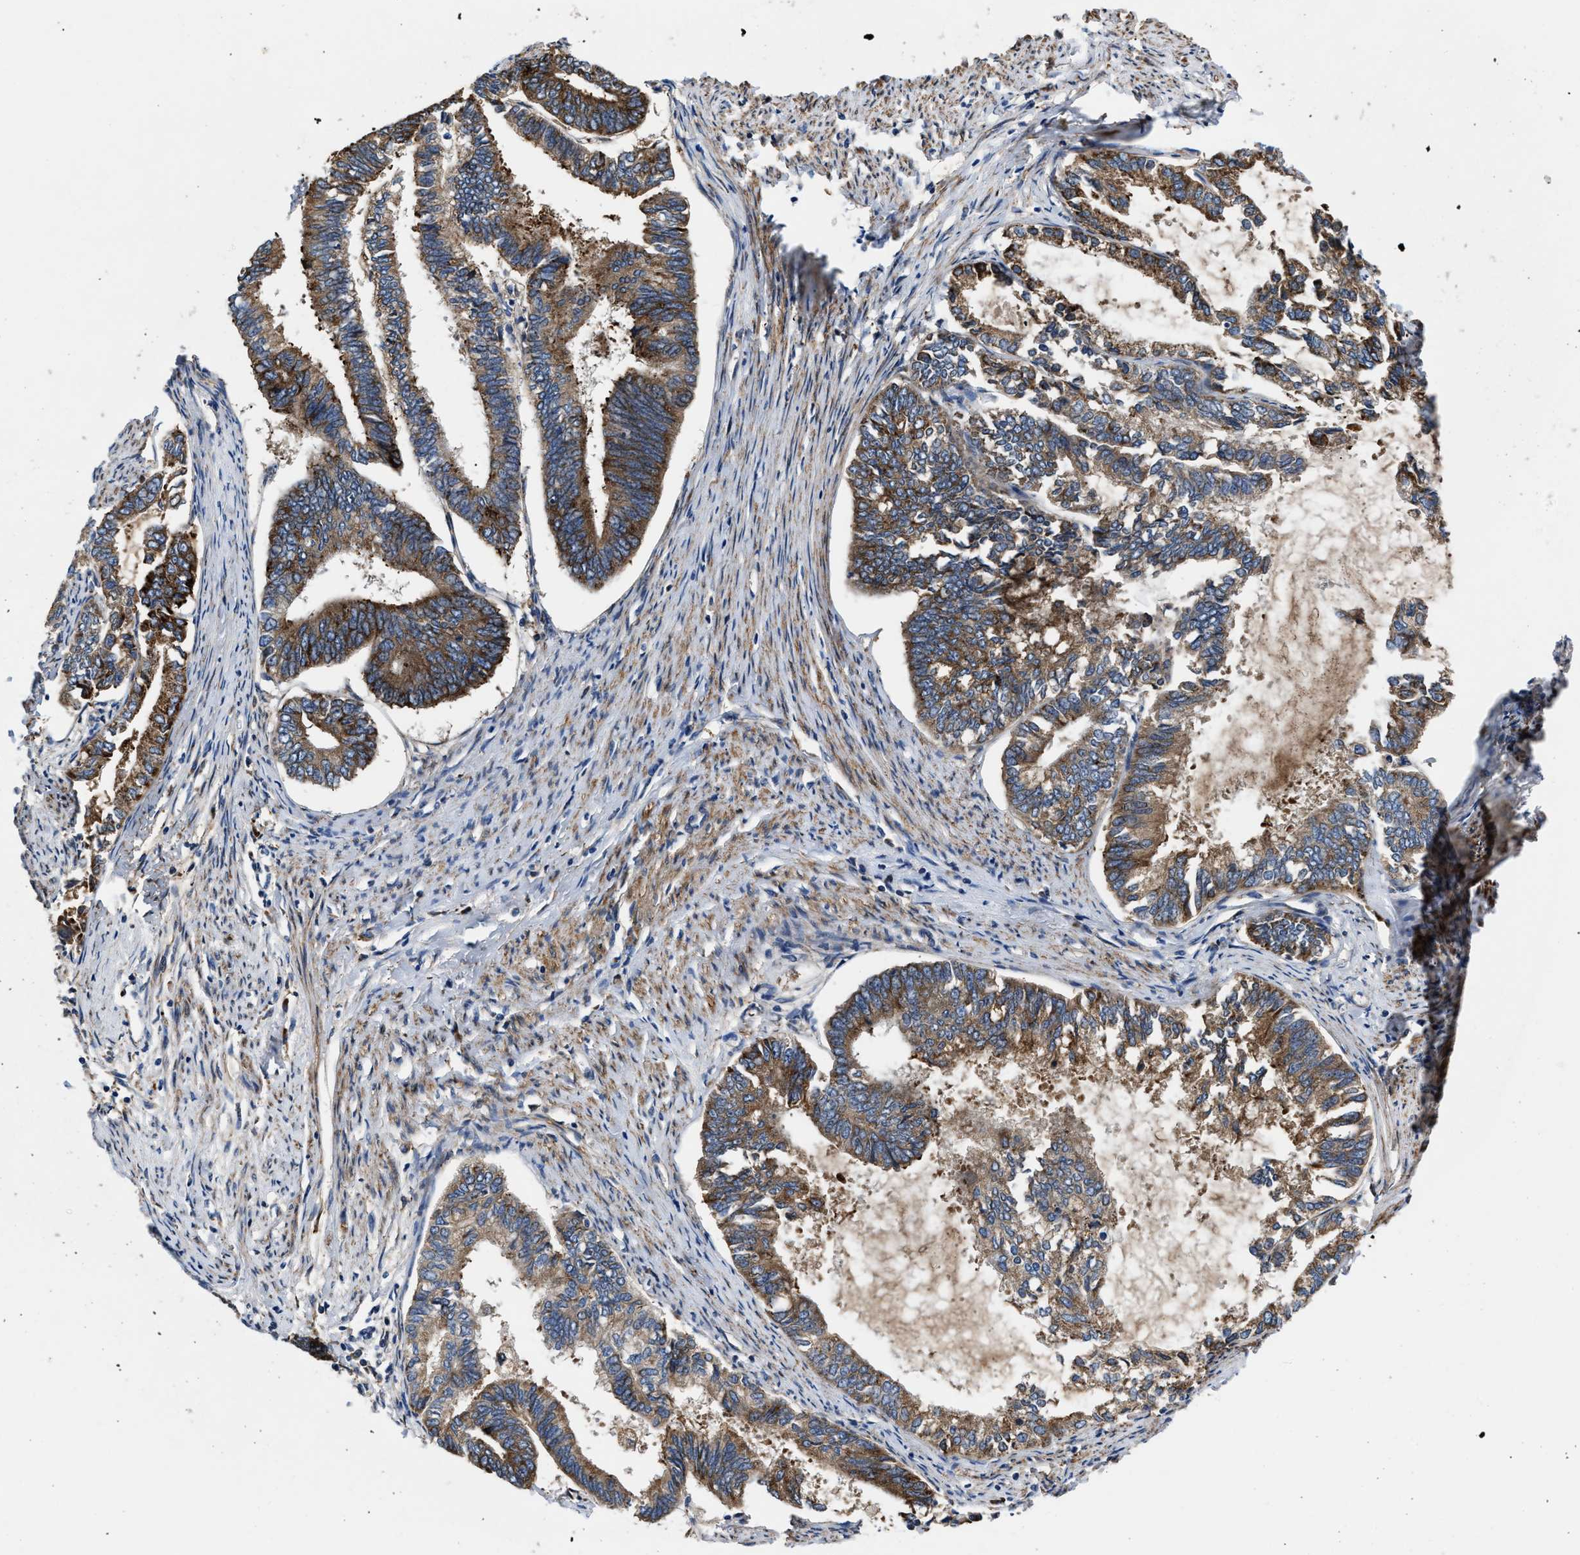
{"staining": {"intensity": "moderate", "quantity": ">75%", "location": "cytoplasmic/membranous"}, "tissue": "endometrial cancer", "cell_type": "Tumor cells", "image_type": "cancer", "snomed": [{"axis": "morphology", "description": "Adenocarcinoma, NOS"}, {"axis": "topography", "description": "Endometrium"}], "caption": "A medium amount of moderate cytoplasmic/membranous positivity is identified in approximately >75% of tumor cells in endometrial cancer (adenocarcinoma) tissue. (DAB IHC with brightfield microscopy, high magnification).", "gene": "SLC12A2", "patient": {"sex": "female", "age": 86}}